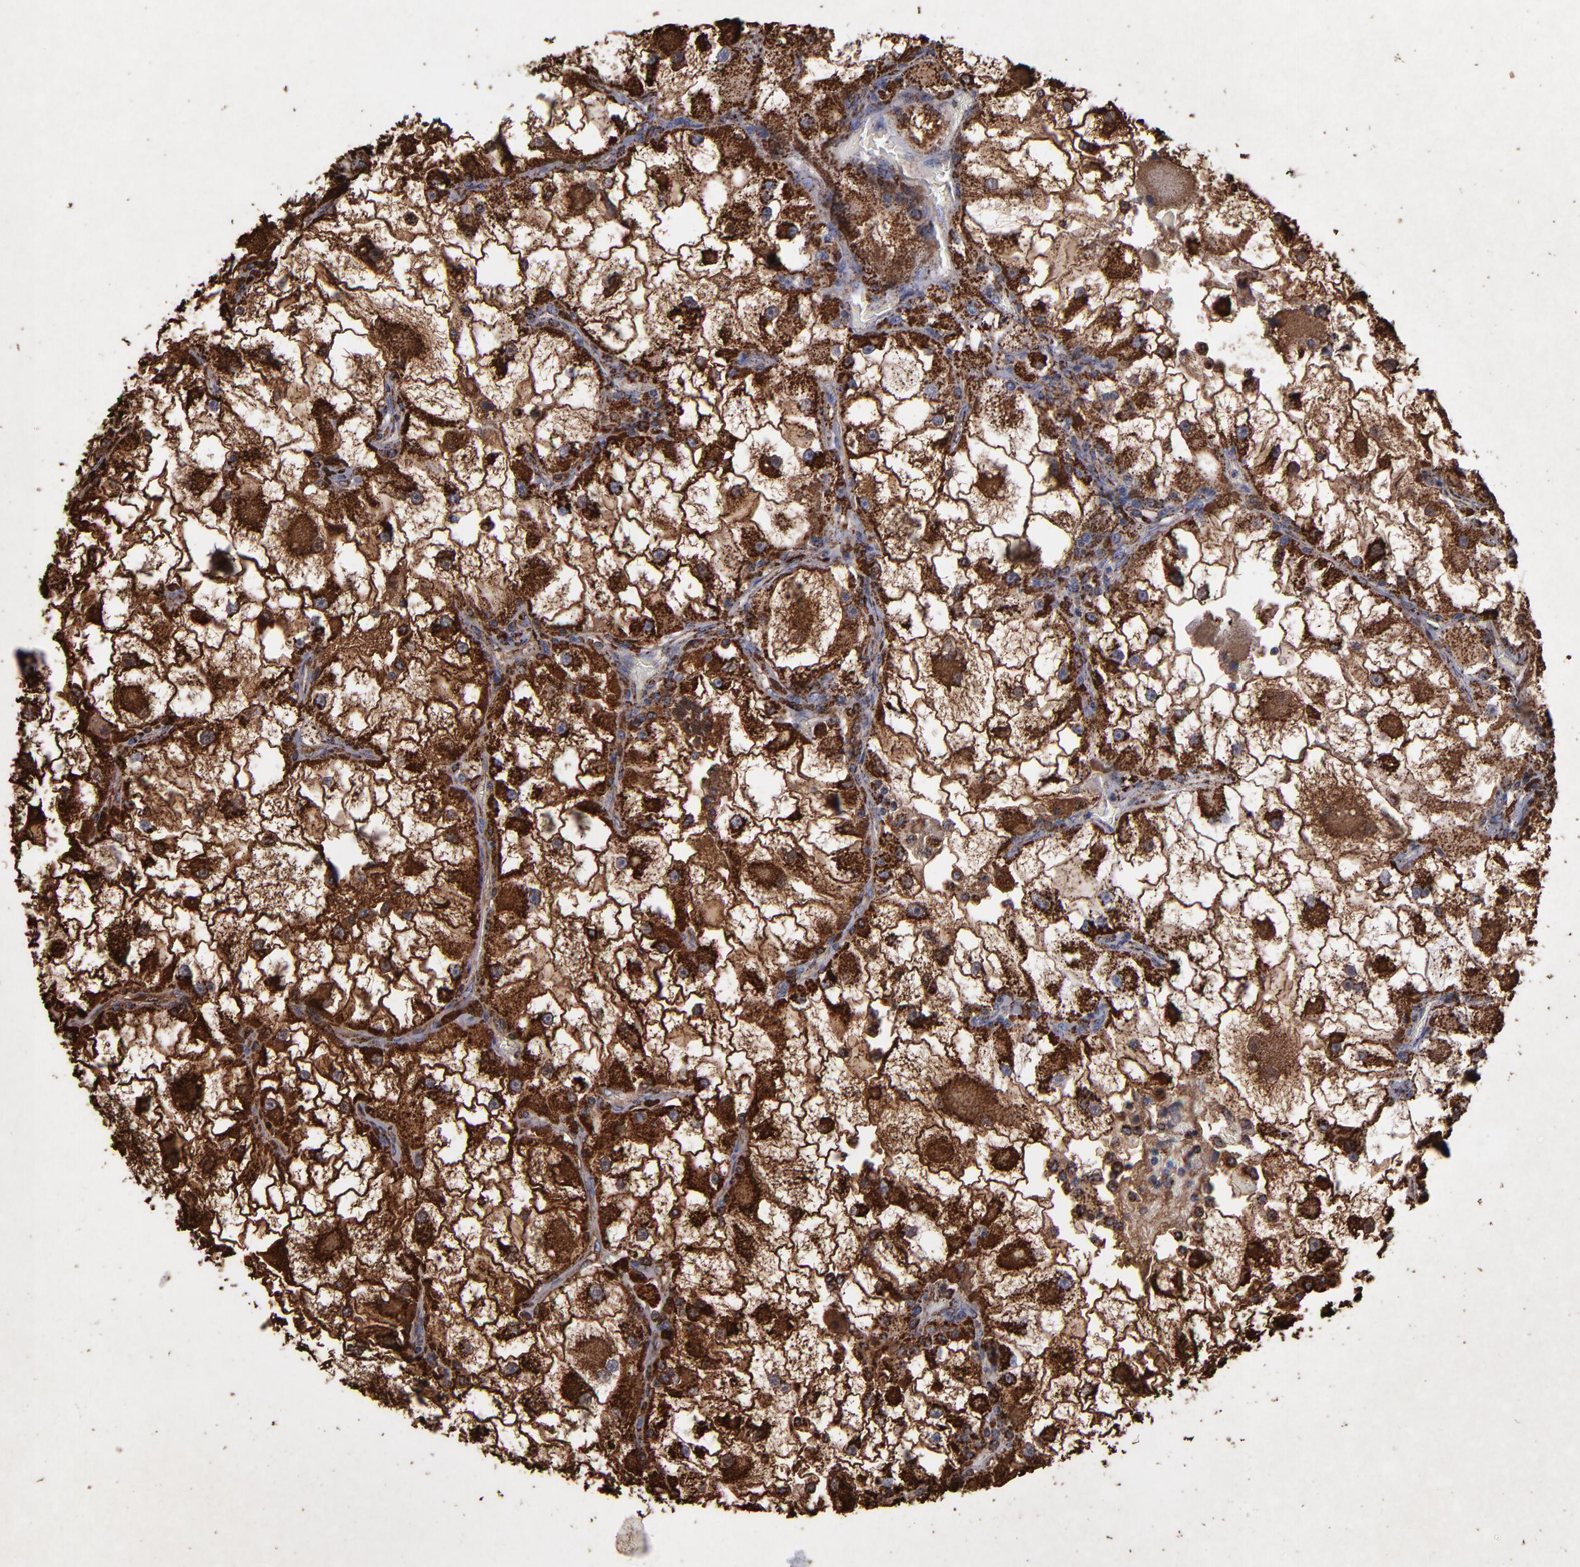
{"staining": {"intensity": "strong", "quantity": ">75%", "location": "cytoplasmic/membranous"}, "tissue": "renal cancer", "cell_type": "Tumor cells", "image_type": "cancer", "snomed": [{"axis": "morphology", "description": "Adenocarcinoma, NOS"}, {"axis": "topography", "description": "Kidney"}], "caption": "Renal adenocarcinoma stained with a protein marker exhibits strong staining in tumor cells.", "gene": "SOD2", "patient": {"sex": "female", "age": 73}}